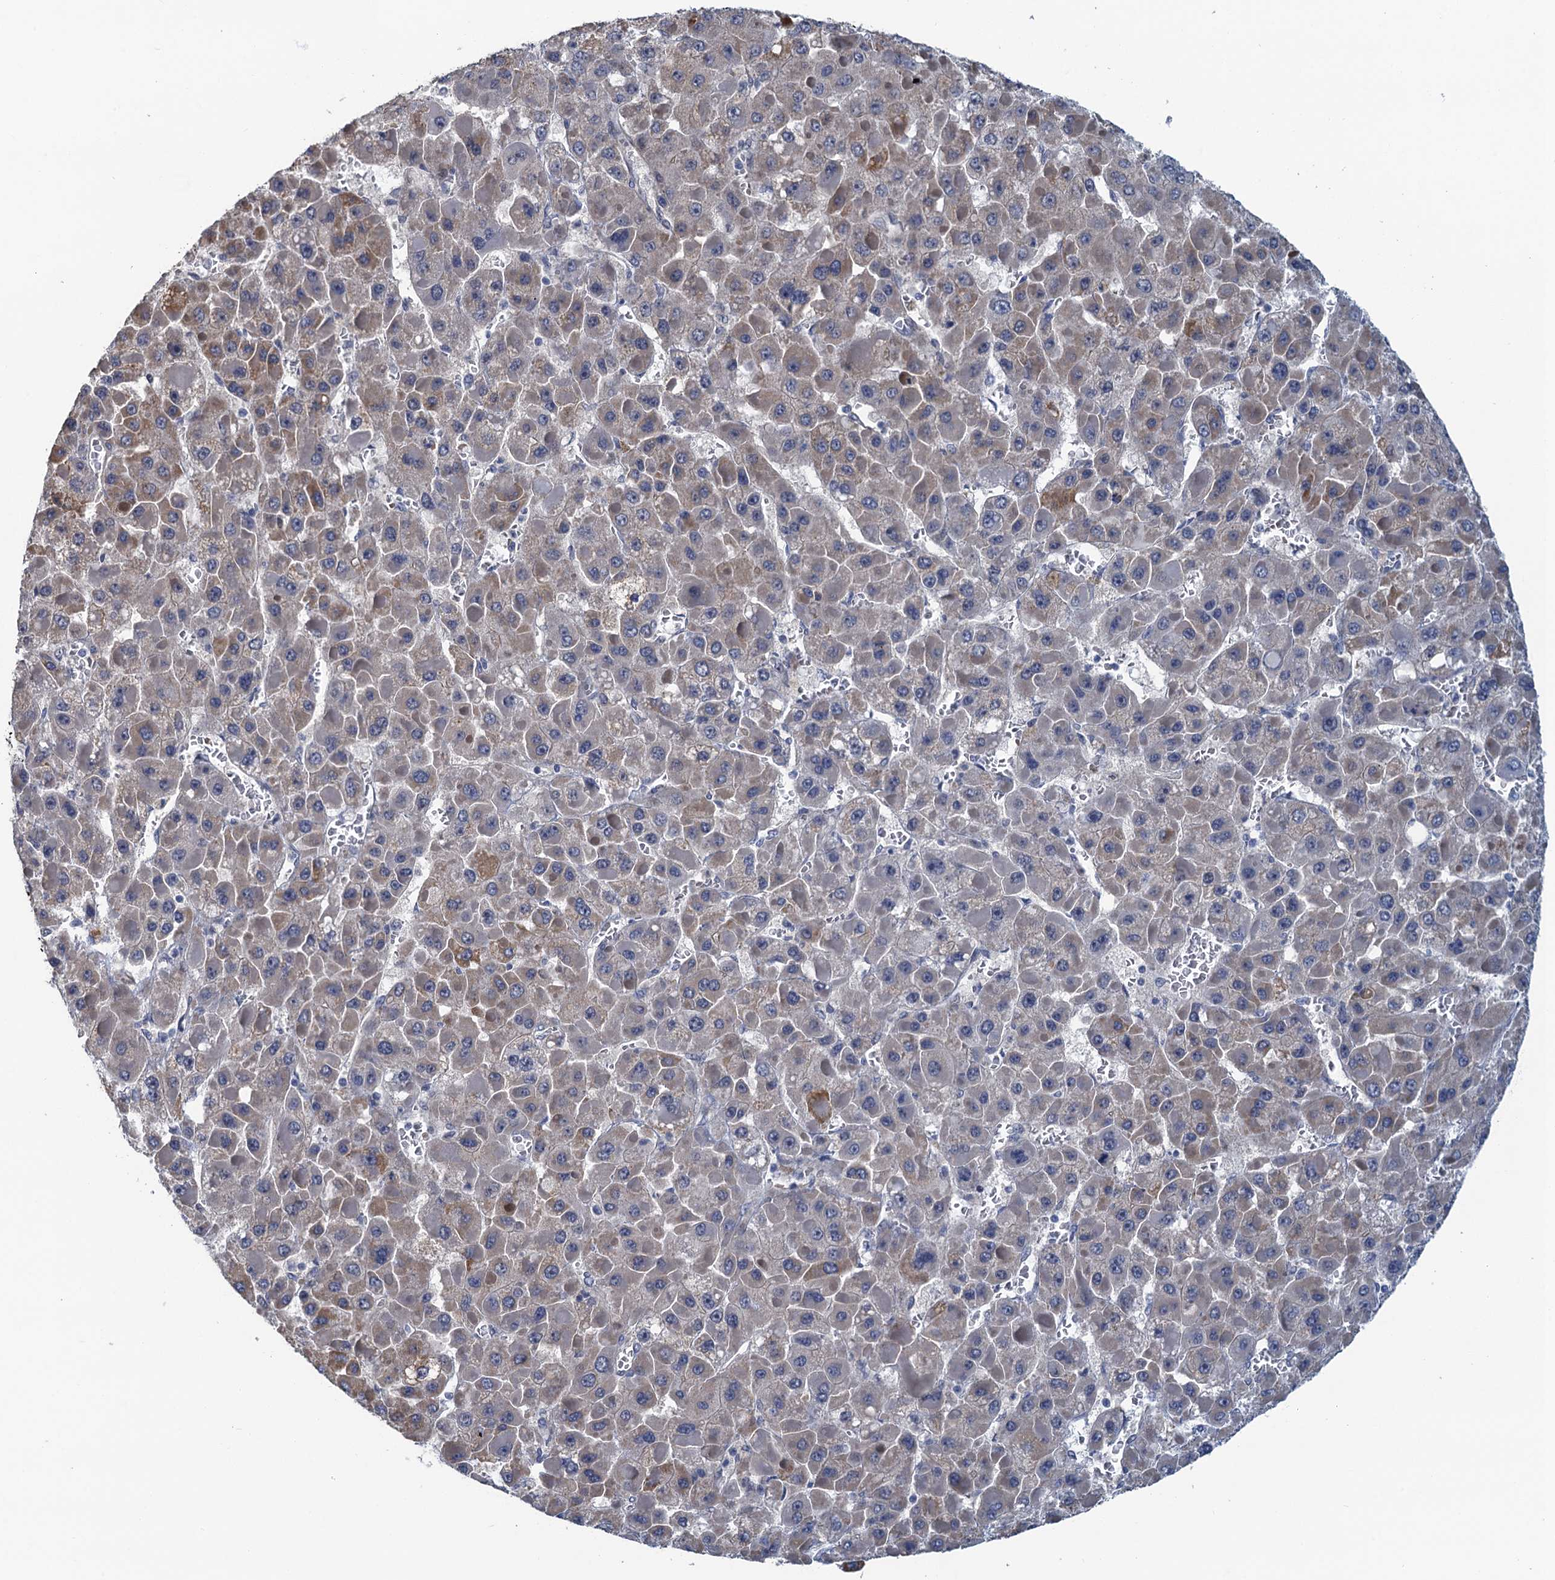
{"staining": {"intensity": "weak", "quantity": "25%-75%", "location": "cytoplasmic/membranous"}, "tissue": "liver cancer", "cell_type": "Tumor cells", "image_type": "cancer", "snomed": [{"axis": "morphology", "description": "Carcinoma, Hepatocellular, NOS"}, {"axis": "topography", "description": "Liver"}], "caption": "A brown stain highlights weak cytoplasmic/membranous staining of a protein in liver cancer (hepatocellular carcinoma) tumor cells.", "gene": "MYO16", "patient": {"sex": "female", "age": 73}}